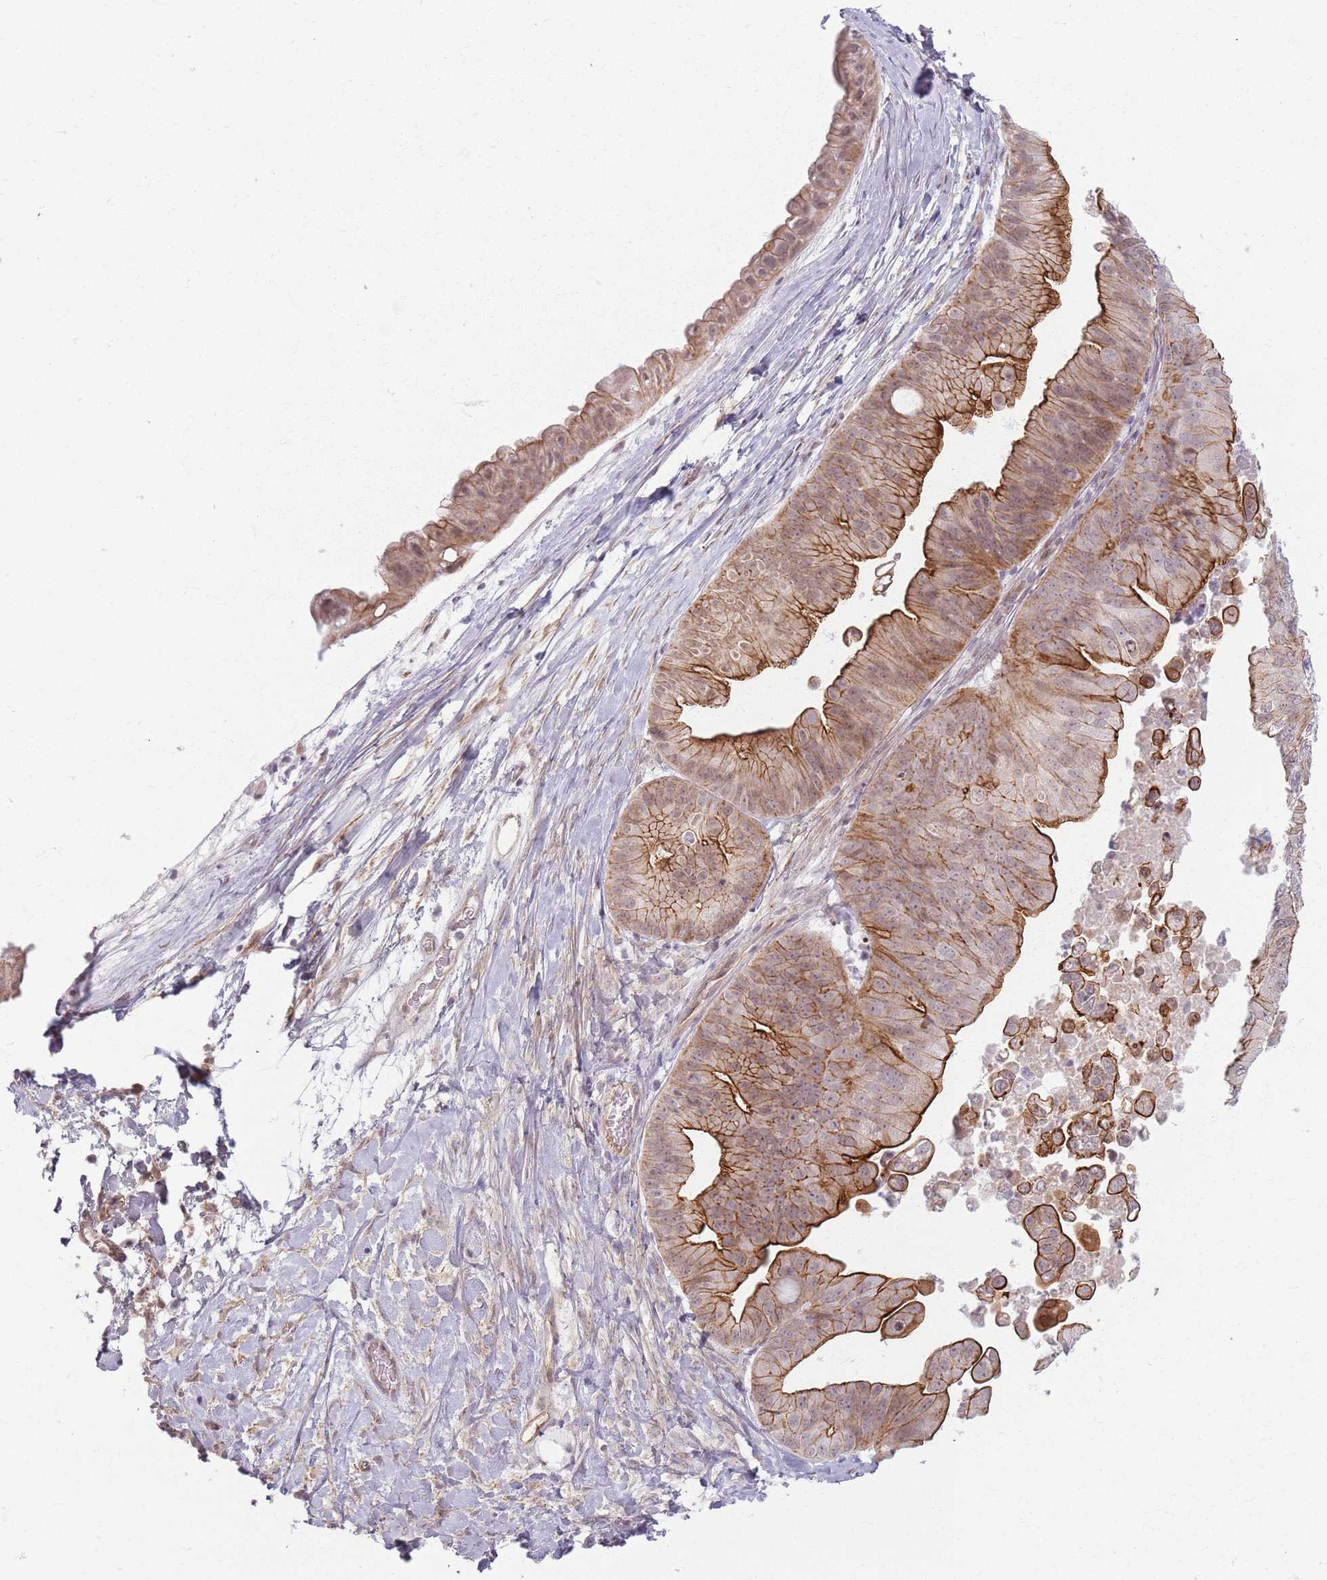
{"staining": {"intensity": "strong", "quantity": "25%-75%", "location": "cytoplasmic/membranous"}, "tissue": "ovarian cancer", "cell_type": "Tumor cells", "image_type": "cancer", "snomed": [{"axis": "morphology", "description": "Cystadenocarcinoma, mucinous, NOS"}, {"axis": "topography", "description": "Ovary"}], "caption": "Ovarian mucinous cystadenocarcinoma stained with a brown dye displays strong cytoplasmic/membranous positive expression in approximately 25%-75% of tumor cells.", "gene": "KCNA5", "patient": {"sex": "female", "age": 61}}